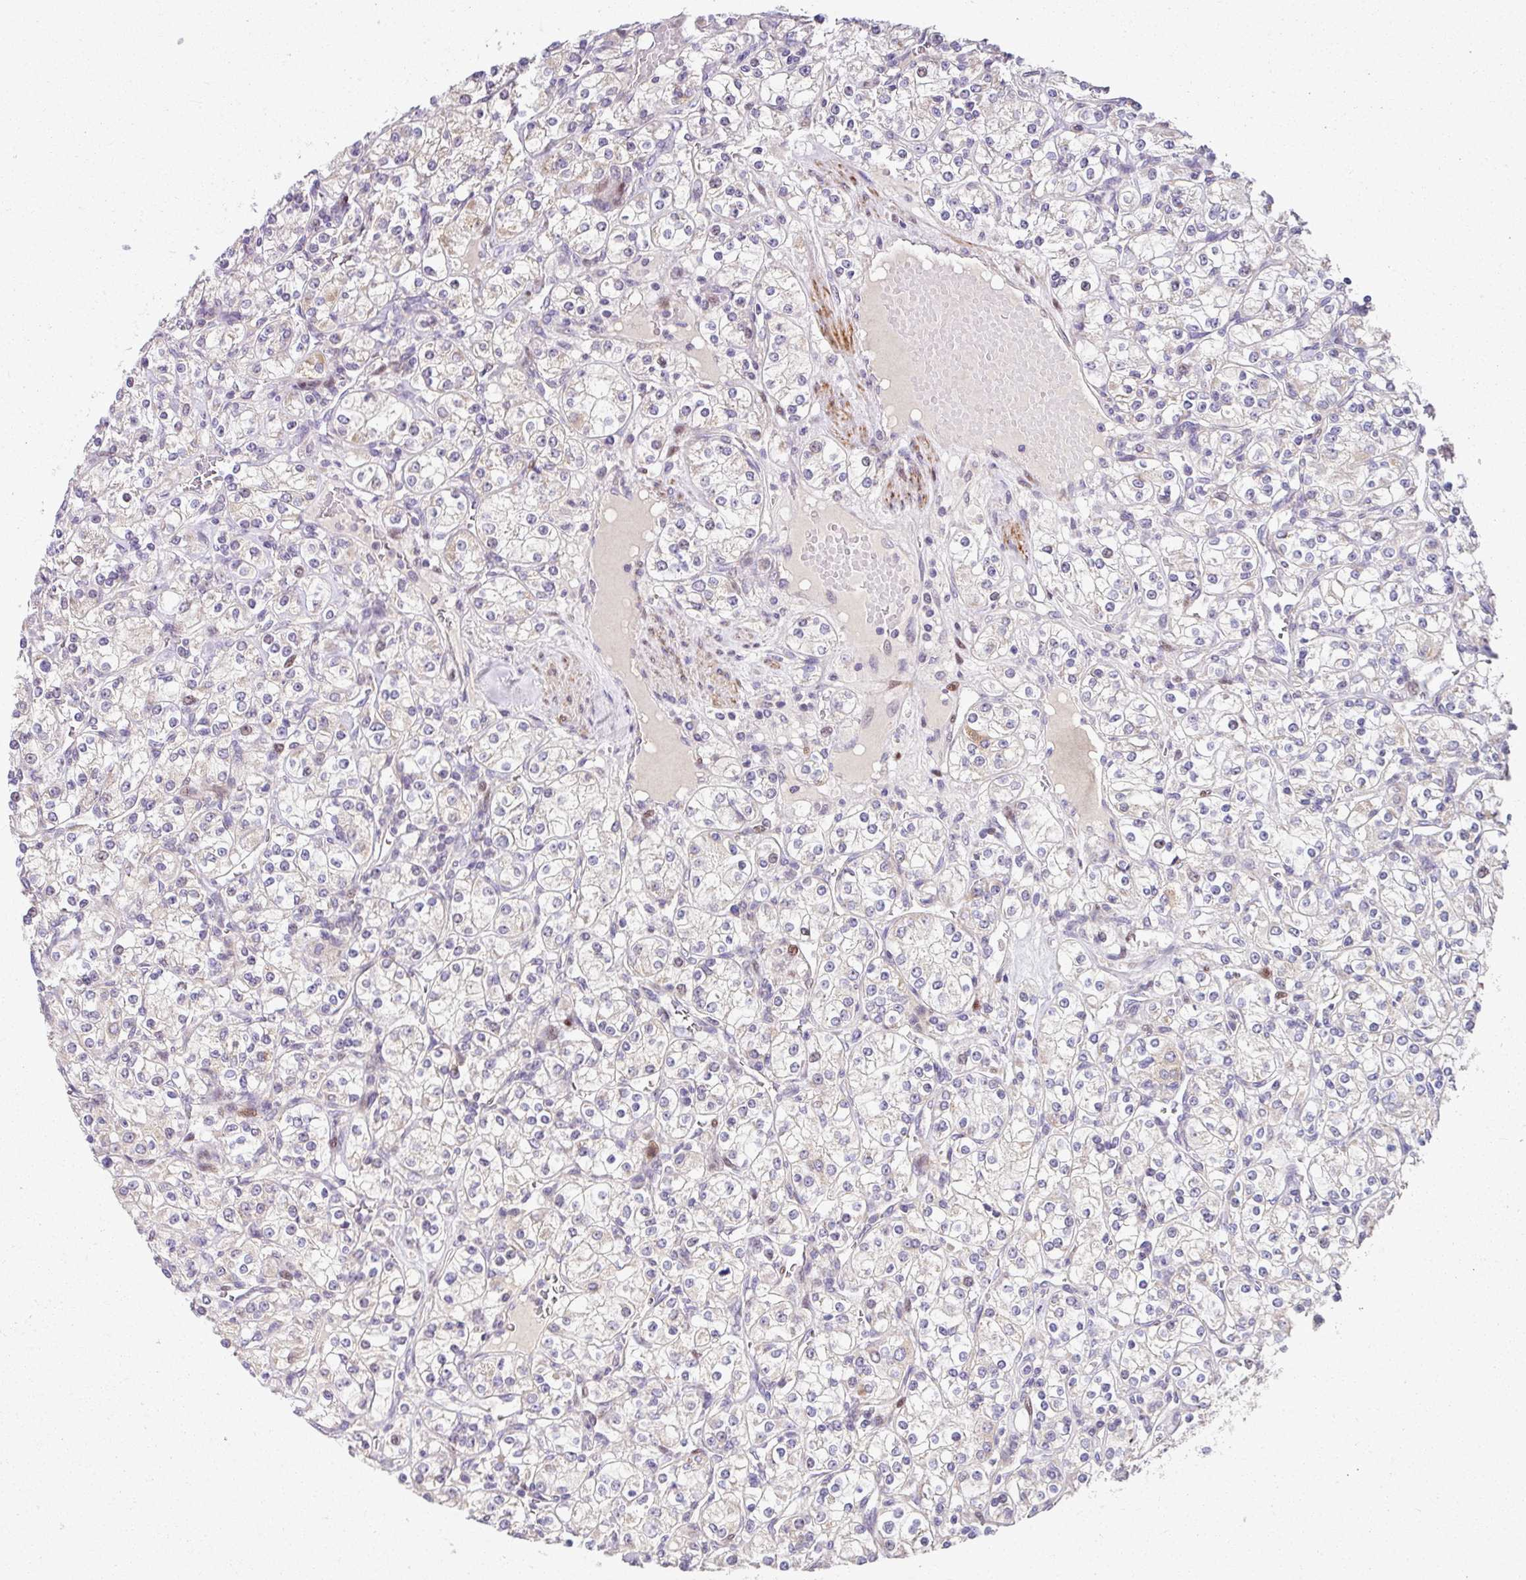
{"staining": {"intensity": "negative", "quantity": "none", "location": "none"}, "tissue": "renal cancer", "cell_type": "Tumor cells", "image_type": "cancer", "snomed": [{"axis": "morphology", "description": "Adenocarcinoma, NOS"}, {"axis": "topography", "description": "Kidney"}], "caption": "Tumor cells are negative for brown protein staining in renal adenocarcinoma.", "gene": "SARS2", "patient": {"sex": "male", "age": 77}}